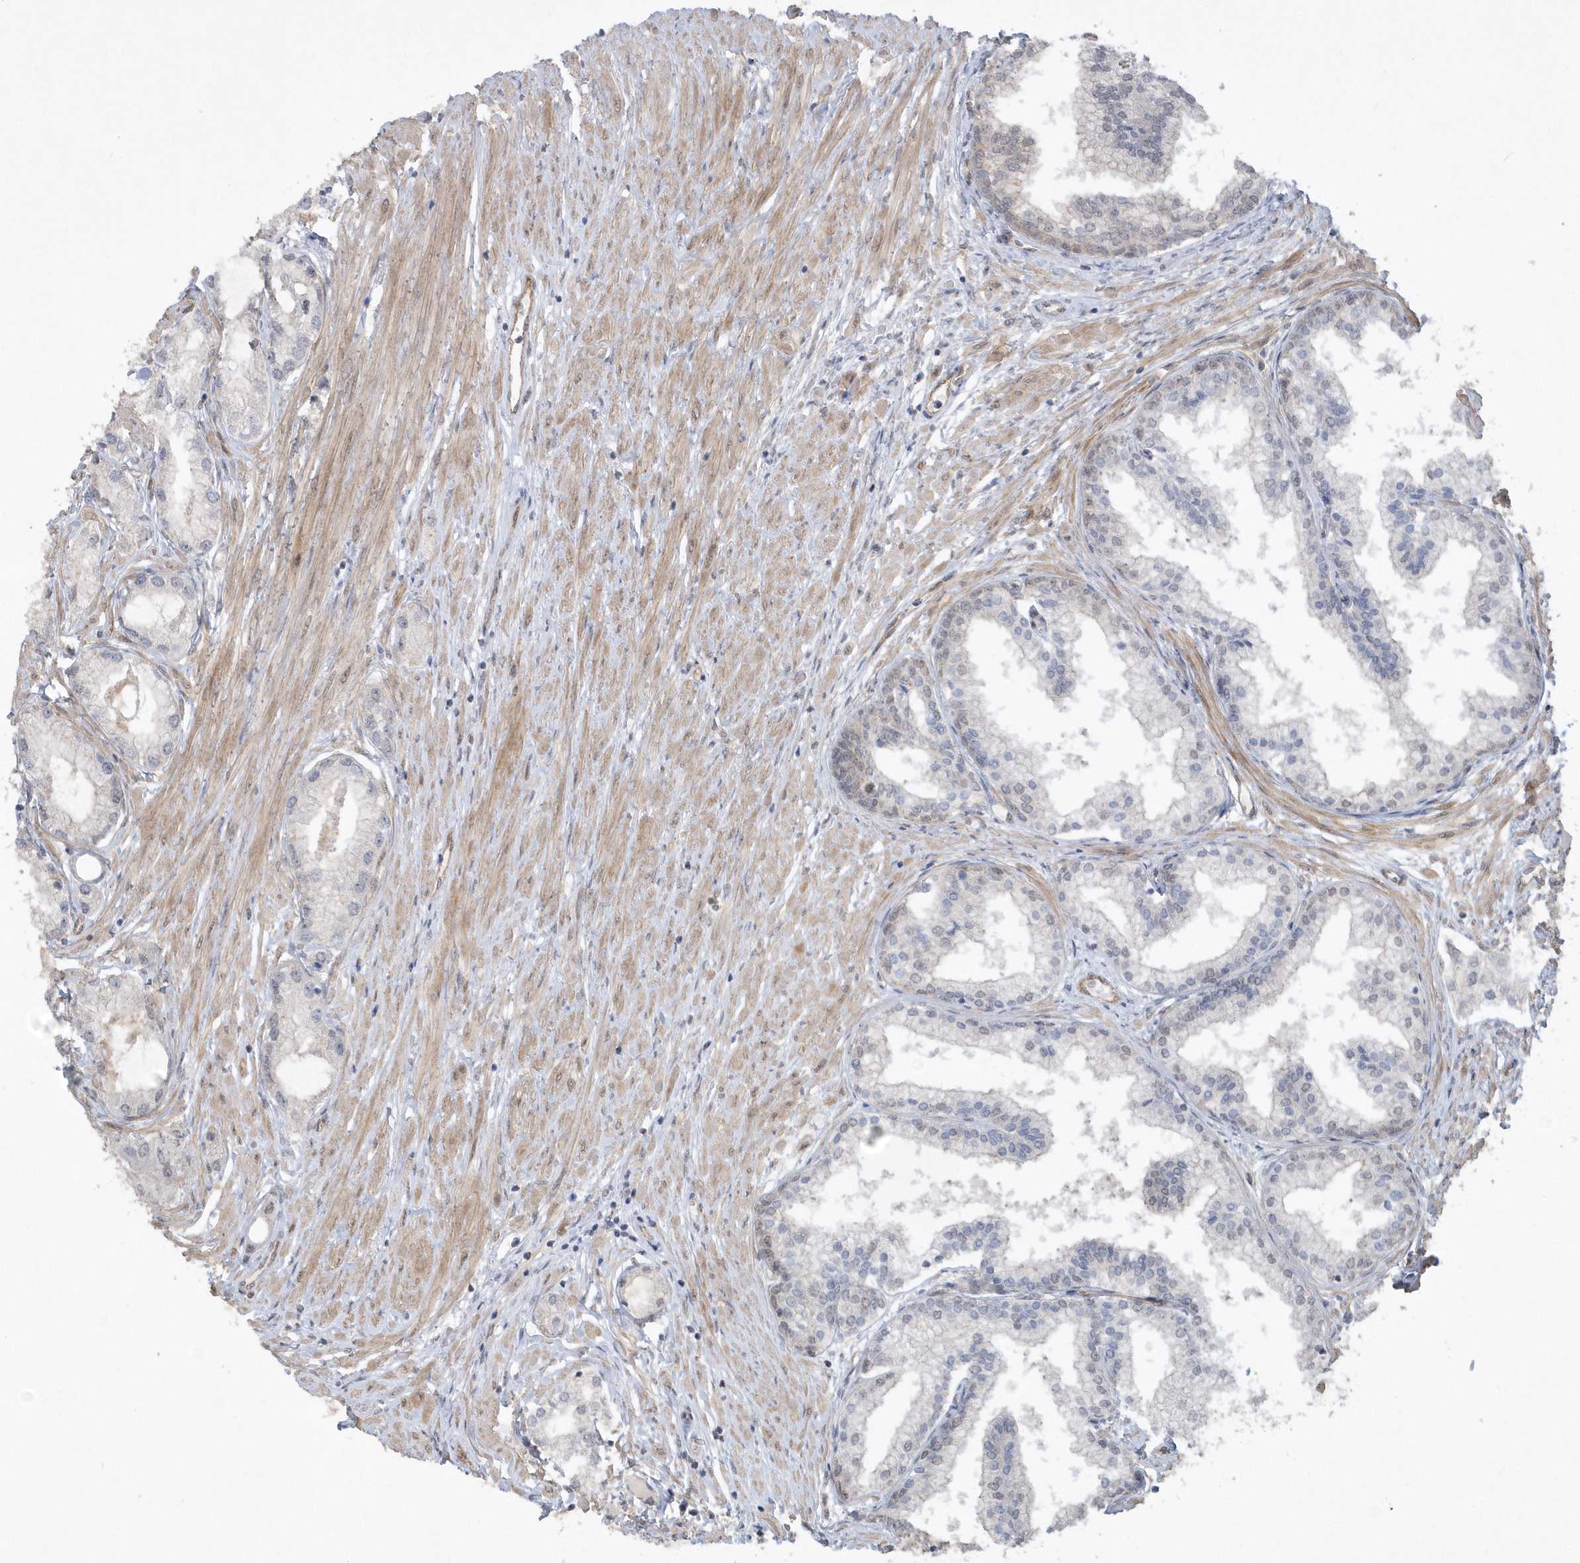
{"staining": {"intensity": "negative", "quantity": "none", "location": "none"}, "tissue": "prostate cancer", "cell_type": "Tumor cells", "image_type": "cancer", "snomed": [{"axis": "morphology", "description": "Adenocarcinoma, Low grade"}, {"axis": "topography", "description": "Prostate"}], "caption": "Tumor cells show no significant protein staining in prostate cancer. (Stains: DAB IHC with hematoxylin counter stain, Microscopy: brightfield microscopy at high magnification).", "gene": "RAI14", "patient": {"sex": "male", "age": 62}}